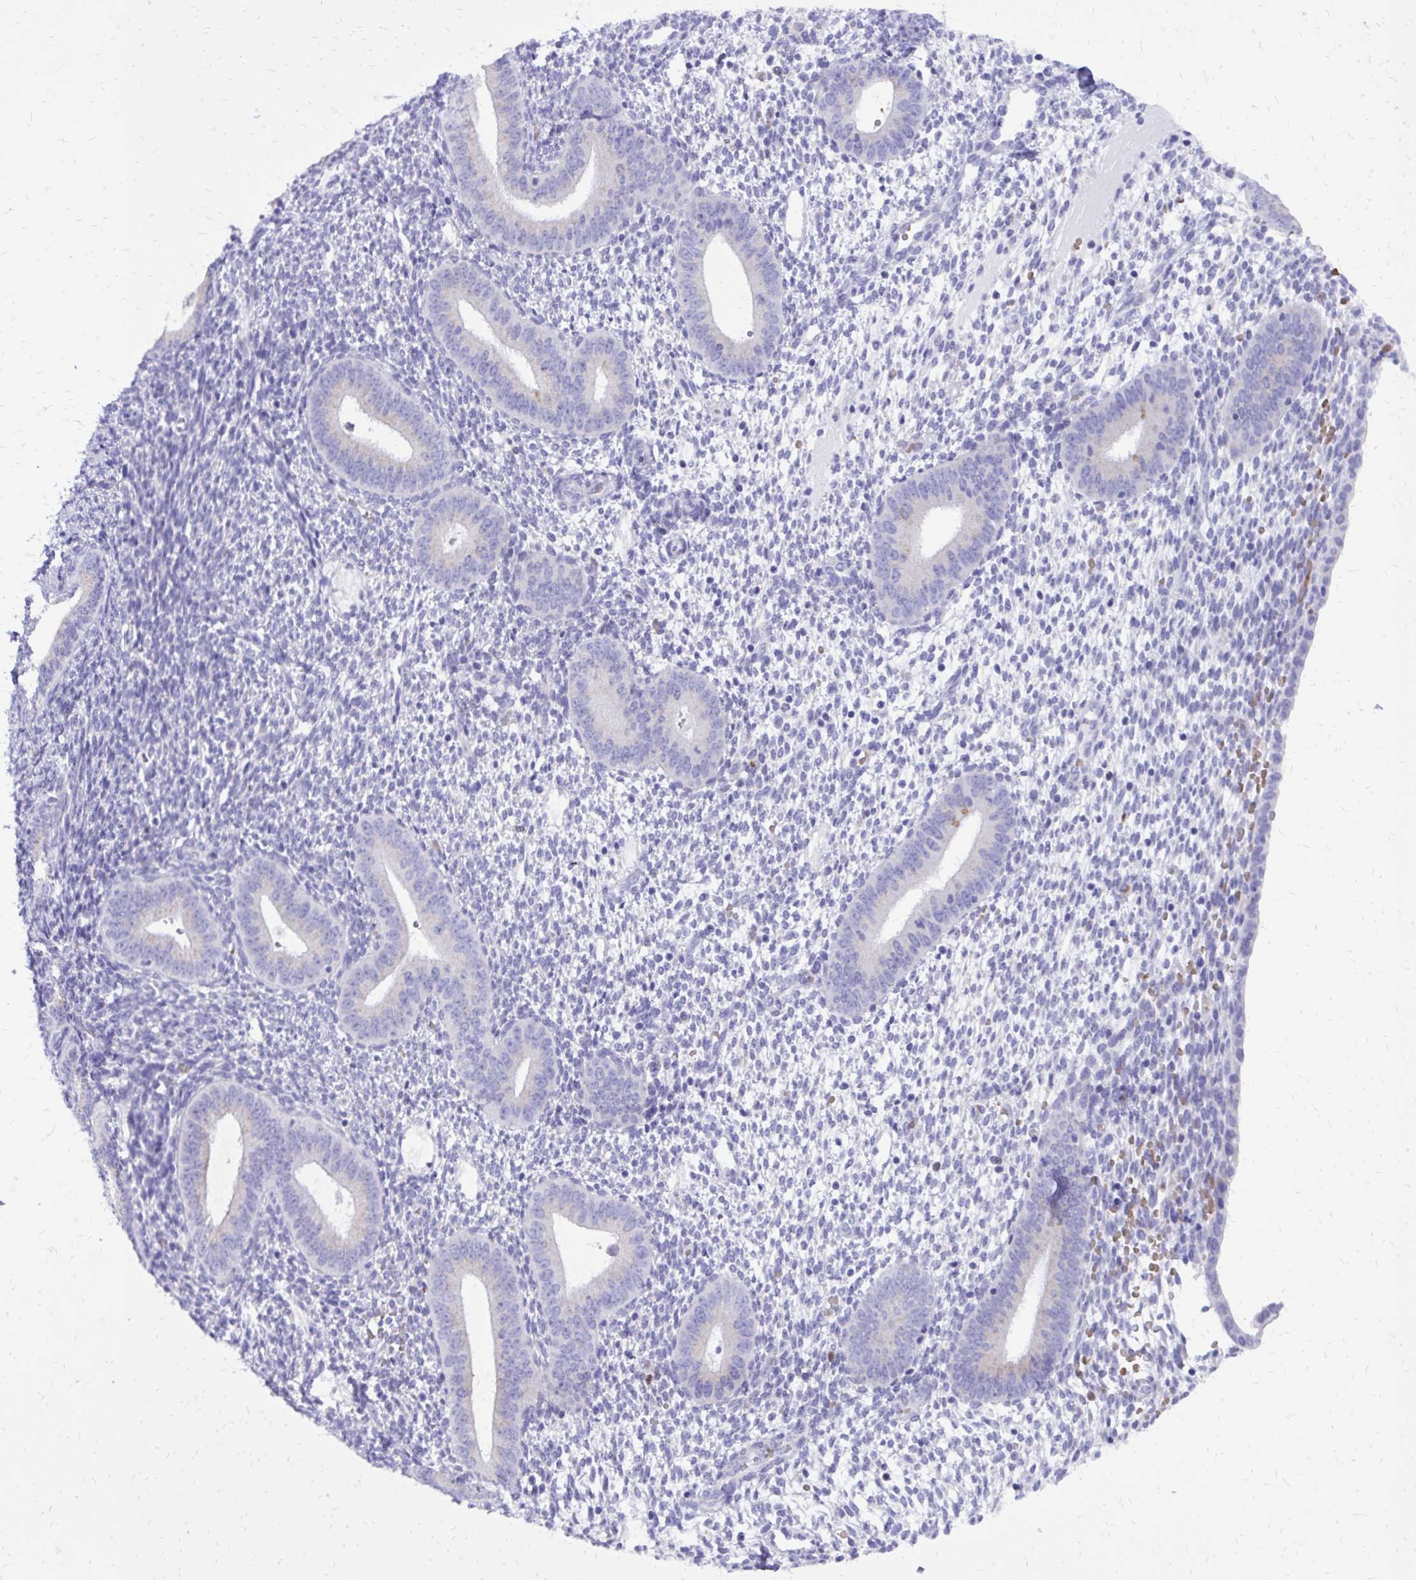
{"staining": {"intensity": "negative", "quantity": "none", "location": "none"}, "tissue": "endometrium", "cell_type": "Cells in endometrial stroma", "image_type": "normal", "snomed": [{"axis": "morphology", "description": "Normal tissue, NOS"}, {"axis": "topography", "description": "Endometrium"}], "caption": "Cells in endometrial stroma are negative for protein expression in unremarkable human endometrium. The staining is performed using DAB (3,3'-diaminobenzidine) brown chromogen with nuclei counter-stained in using hematoxylin.", "gene": "CAT", "patient": {"sex": "female", "age": 40}}